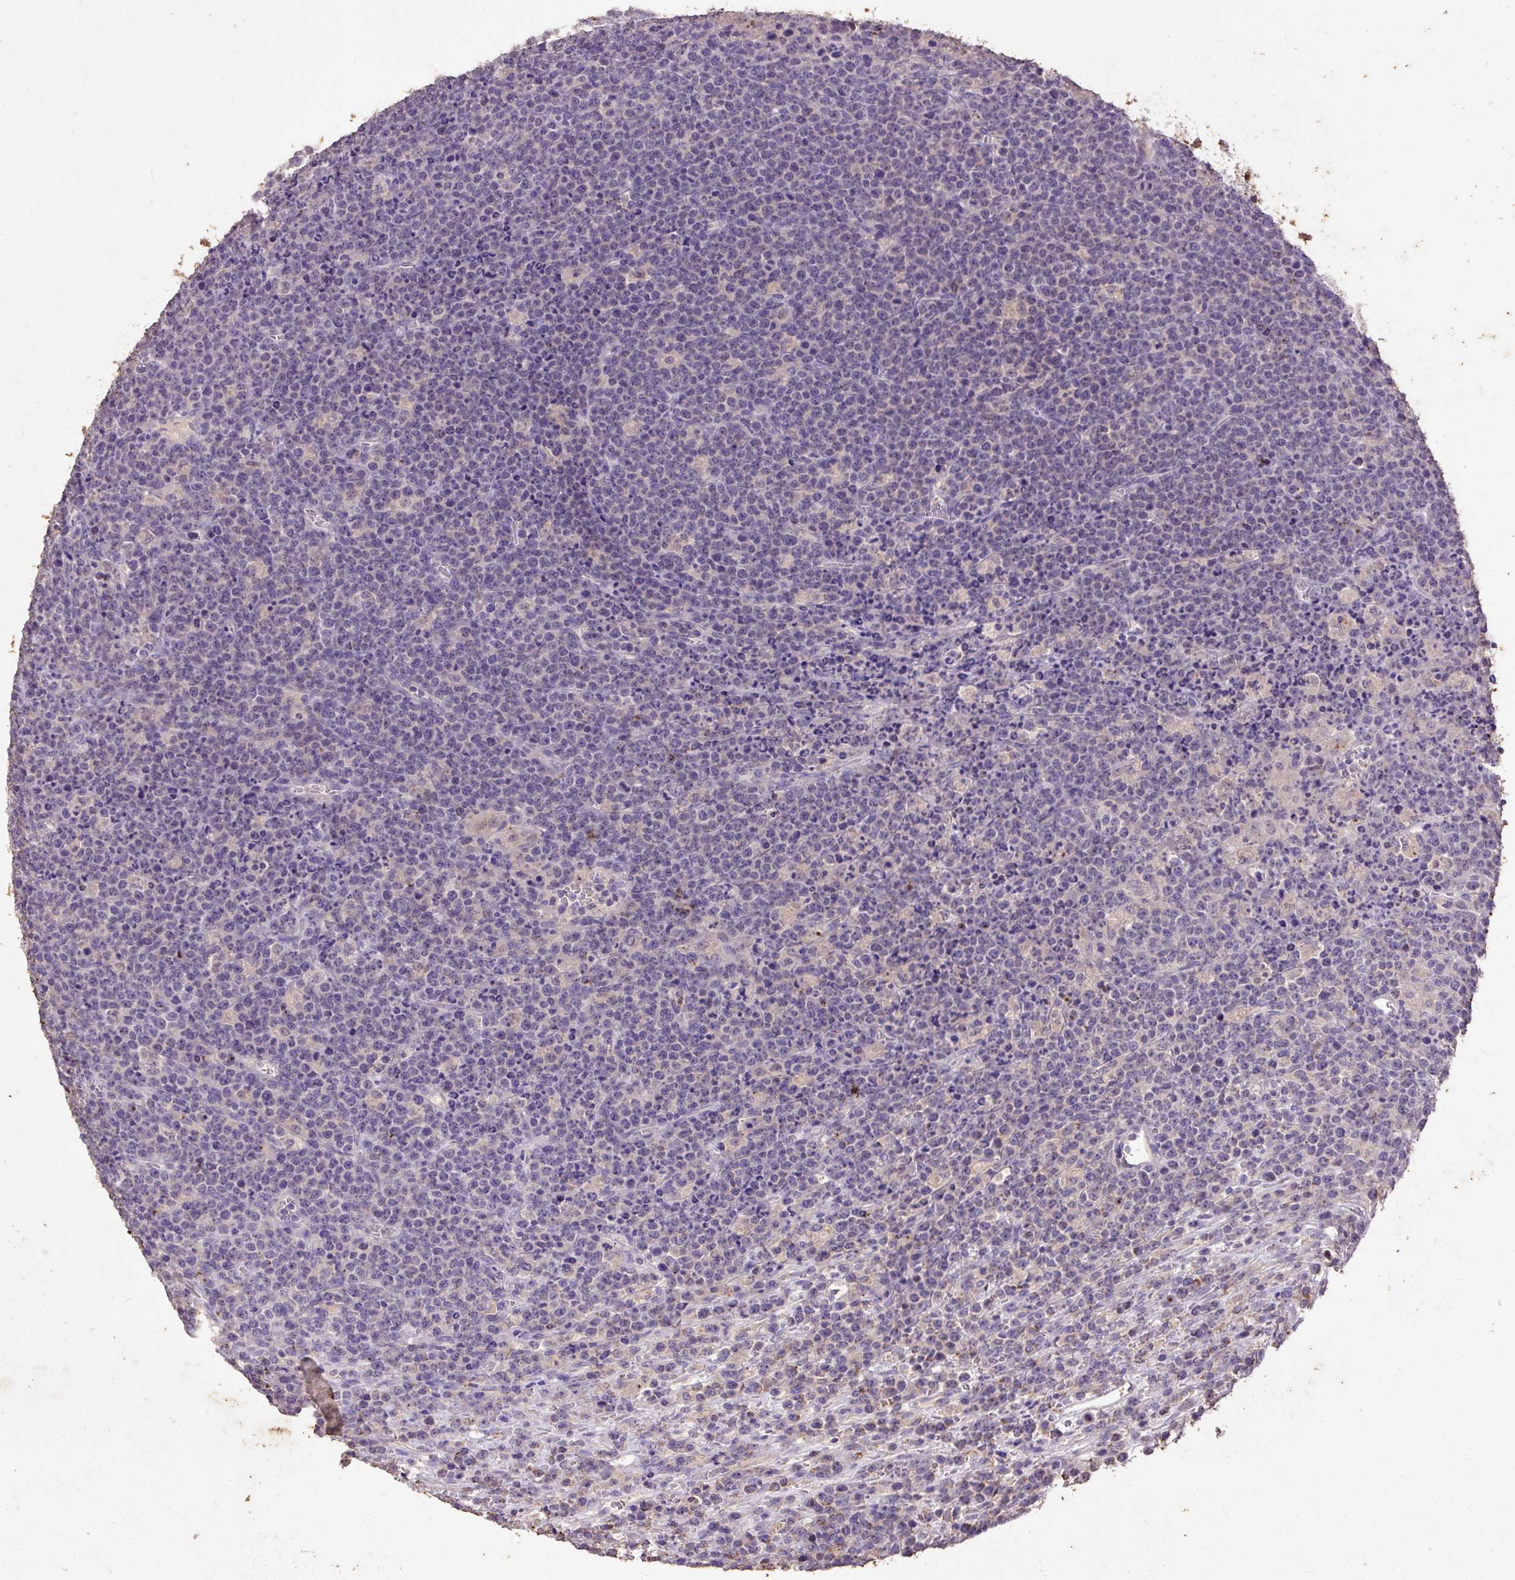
{"staining": {"intensity": "negative", "quantity": "none", "location": "none"}, "tissue": "lymphoma", "cell_type": "Tumor cells", "image_type": "cancer", "snomed": [{"axis": "morphology", "description": "Malignant lymphoma, non-Hodgkin's type, High grade"}, {"axis": "topography", "description": "Ovary"}], "caption": "Immunohistochemistry (IHC) image of neoplastic tissue: human lymphoma stained with DAB demonstrates no significant protein expression in tumor cells.", "gene": "LRTM2", "patient": {"sex": "female", "age": 56}}